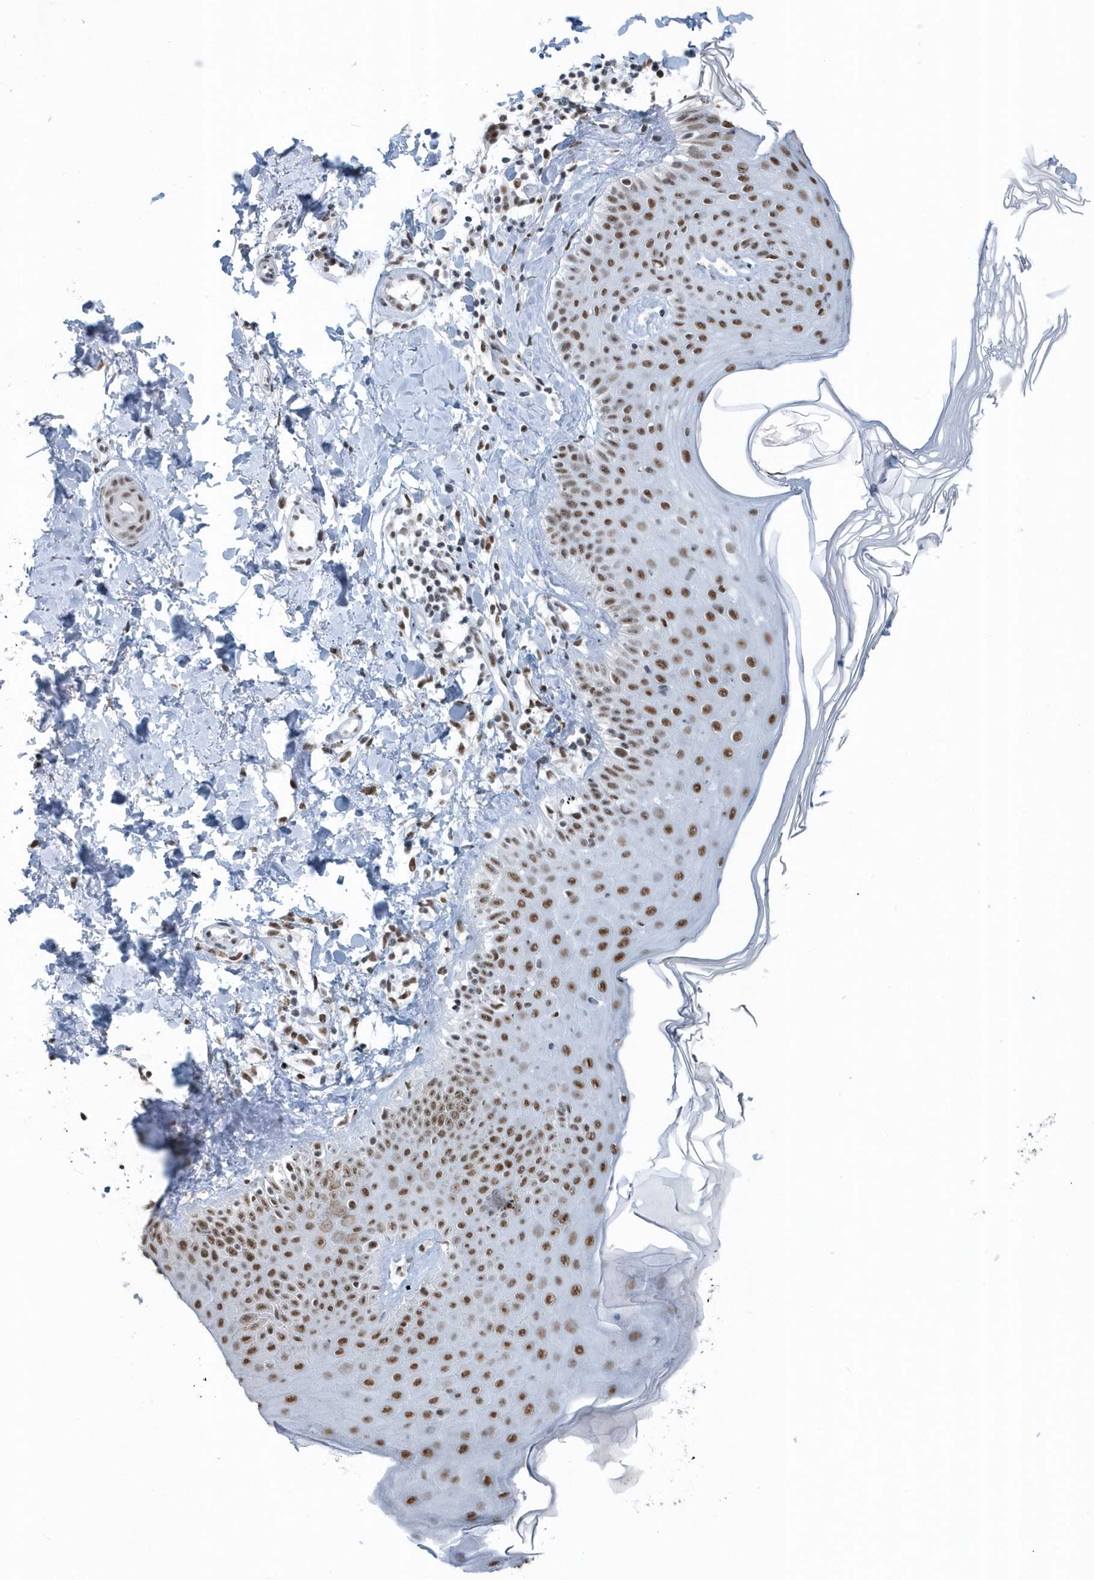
{"staining": {"intensity": "moderate", "quantity": ">75%", "location": "nuclear"}, "tissue": "skin", "cell_type": "Fibroblasts", "image_type": "normal", "snomed": [{"axis": "morphology", "description": "Normal tissue, NOS"}, {"axis": "topography", "description": "Skin"}], "caption": "Protein analysis of unremarkable skin shows moderate nuclear positivity in about >75% of fibroblasts. (DAB IHC, brown staining for protein, blue staining for nuclei).", "gene": "FIP1L1", "patient": {"sex": "male", "age": 52}}